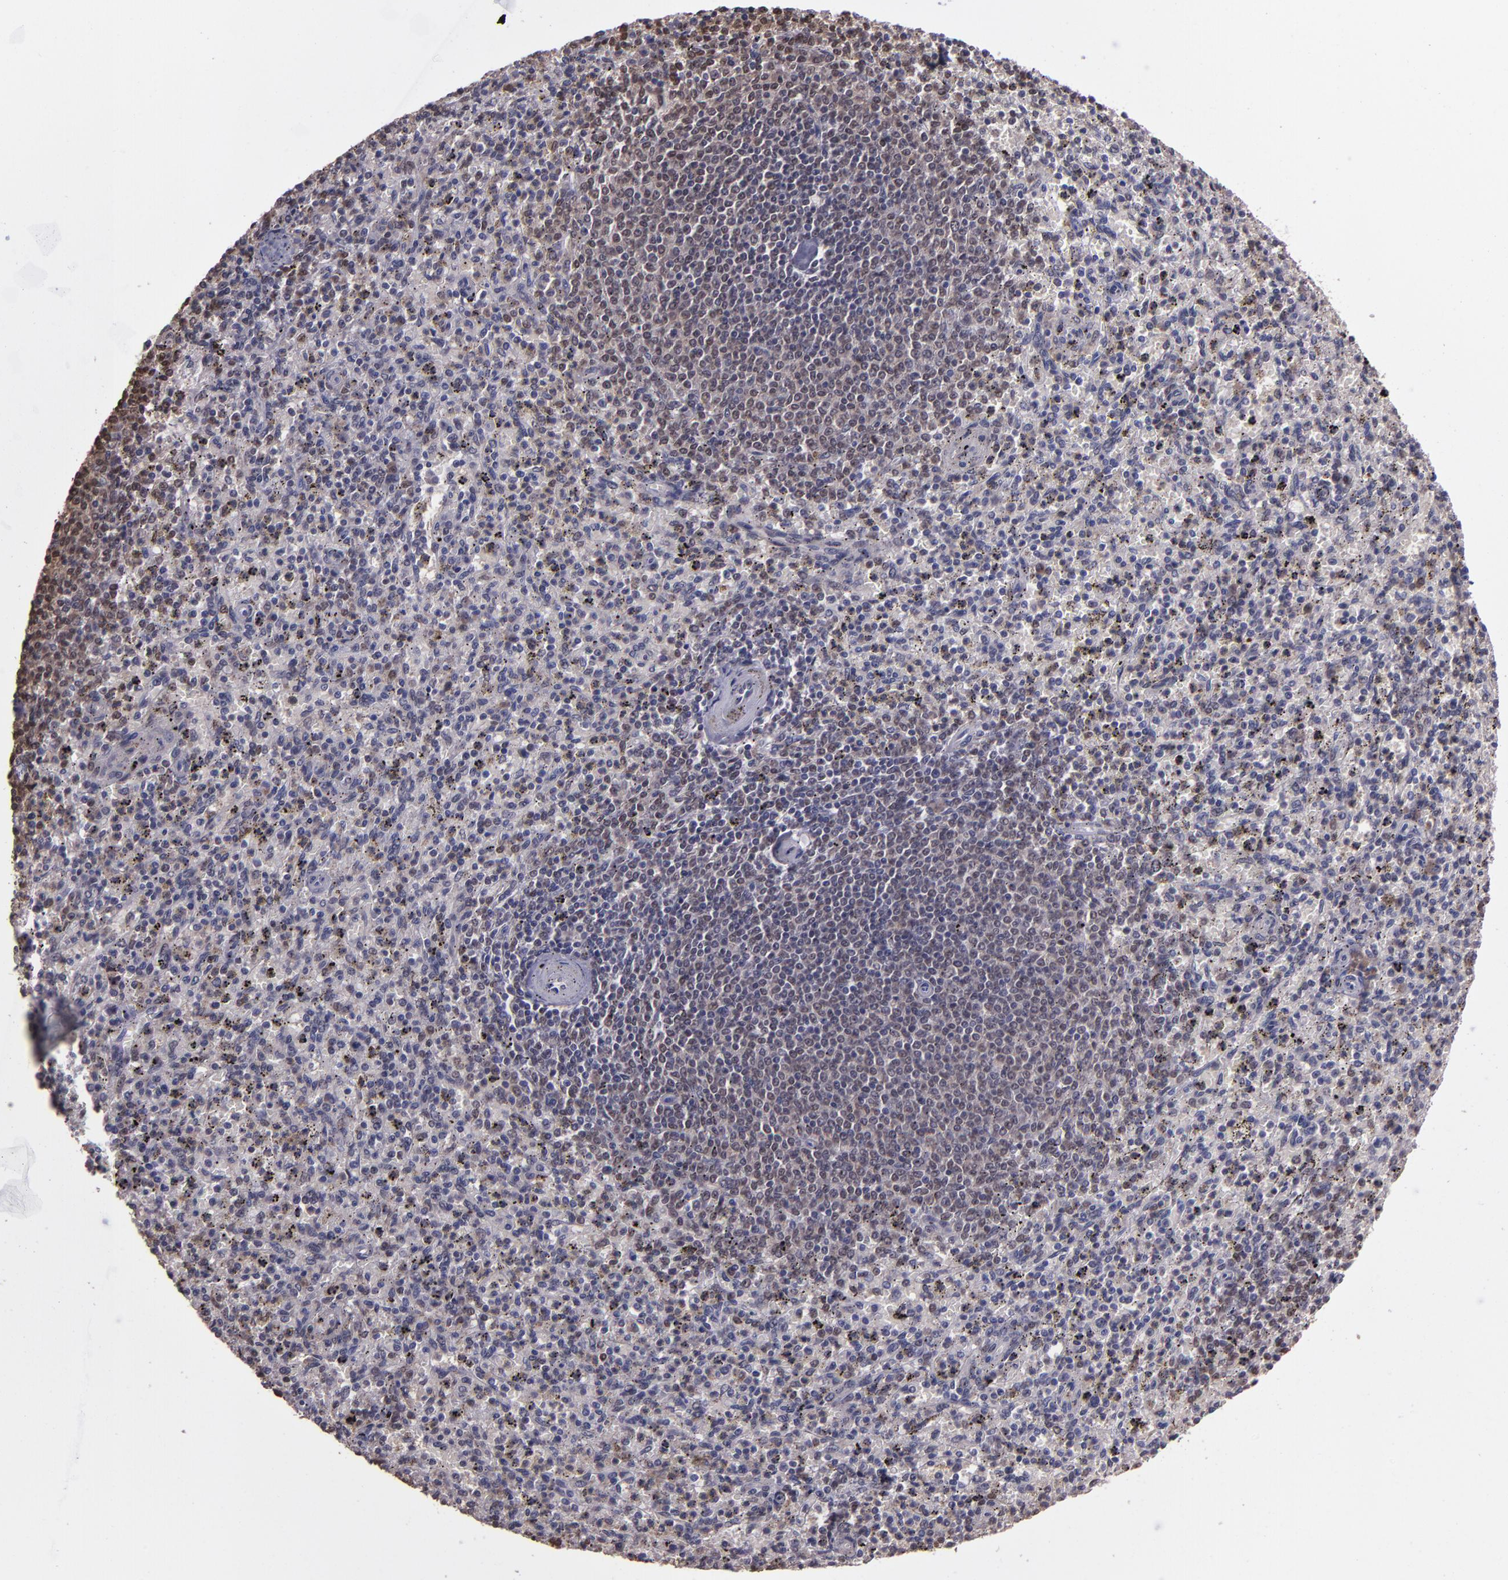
{"staining": {"intensity": "weak", "quantity": "<25%", "location": "cytoplasmic/membranous,nuclear"}, "tissue": "spleen", "cell_type": "Cells in red pulp", "image_type": "normal", "snomed": [{"axis": "morphology", "description": "Normal tissue, NOS"}, {"axis": "topography", "description": "Spleen"}], "caption": "DAB (3,3'-diaminobenzidine) immunohistochemical staining of normal spleen shows no significant positivity in cells in red pulp. (DAB (3,3'-diaminobenzidine) immunohistochemistry visualized using brightfield microscopy, high magnification).", "gene": "SERPINF2", "patient": {"sex": "male", "age": 72}}